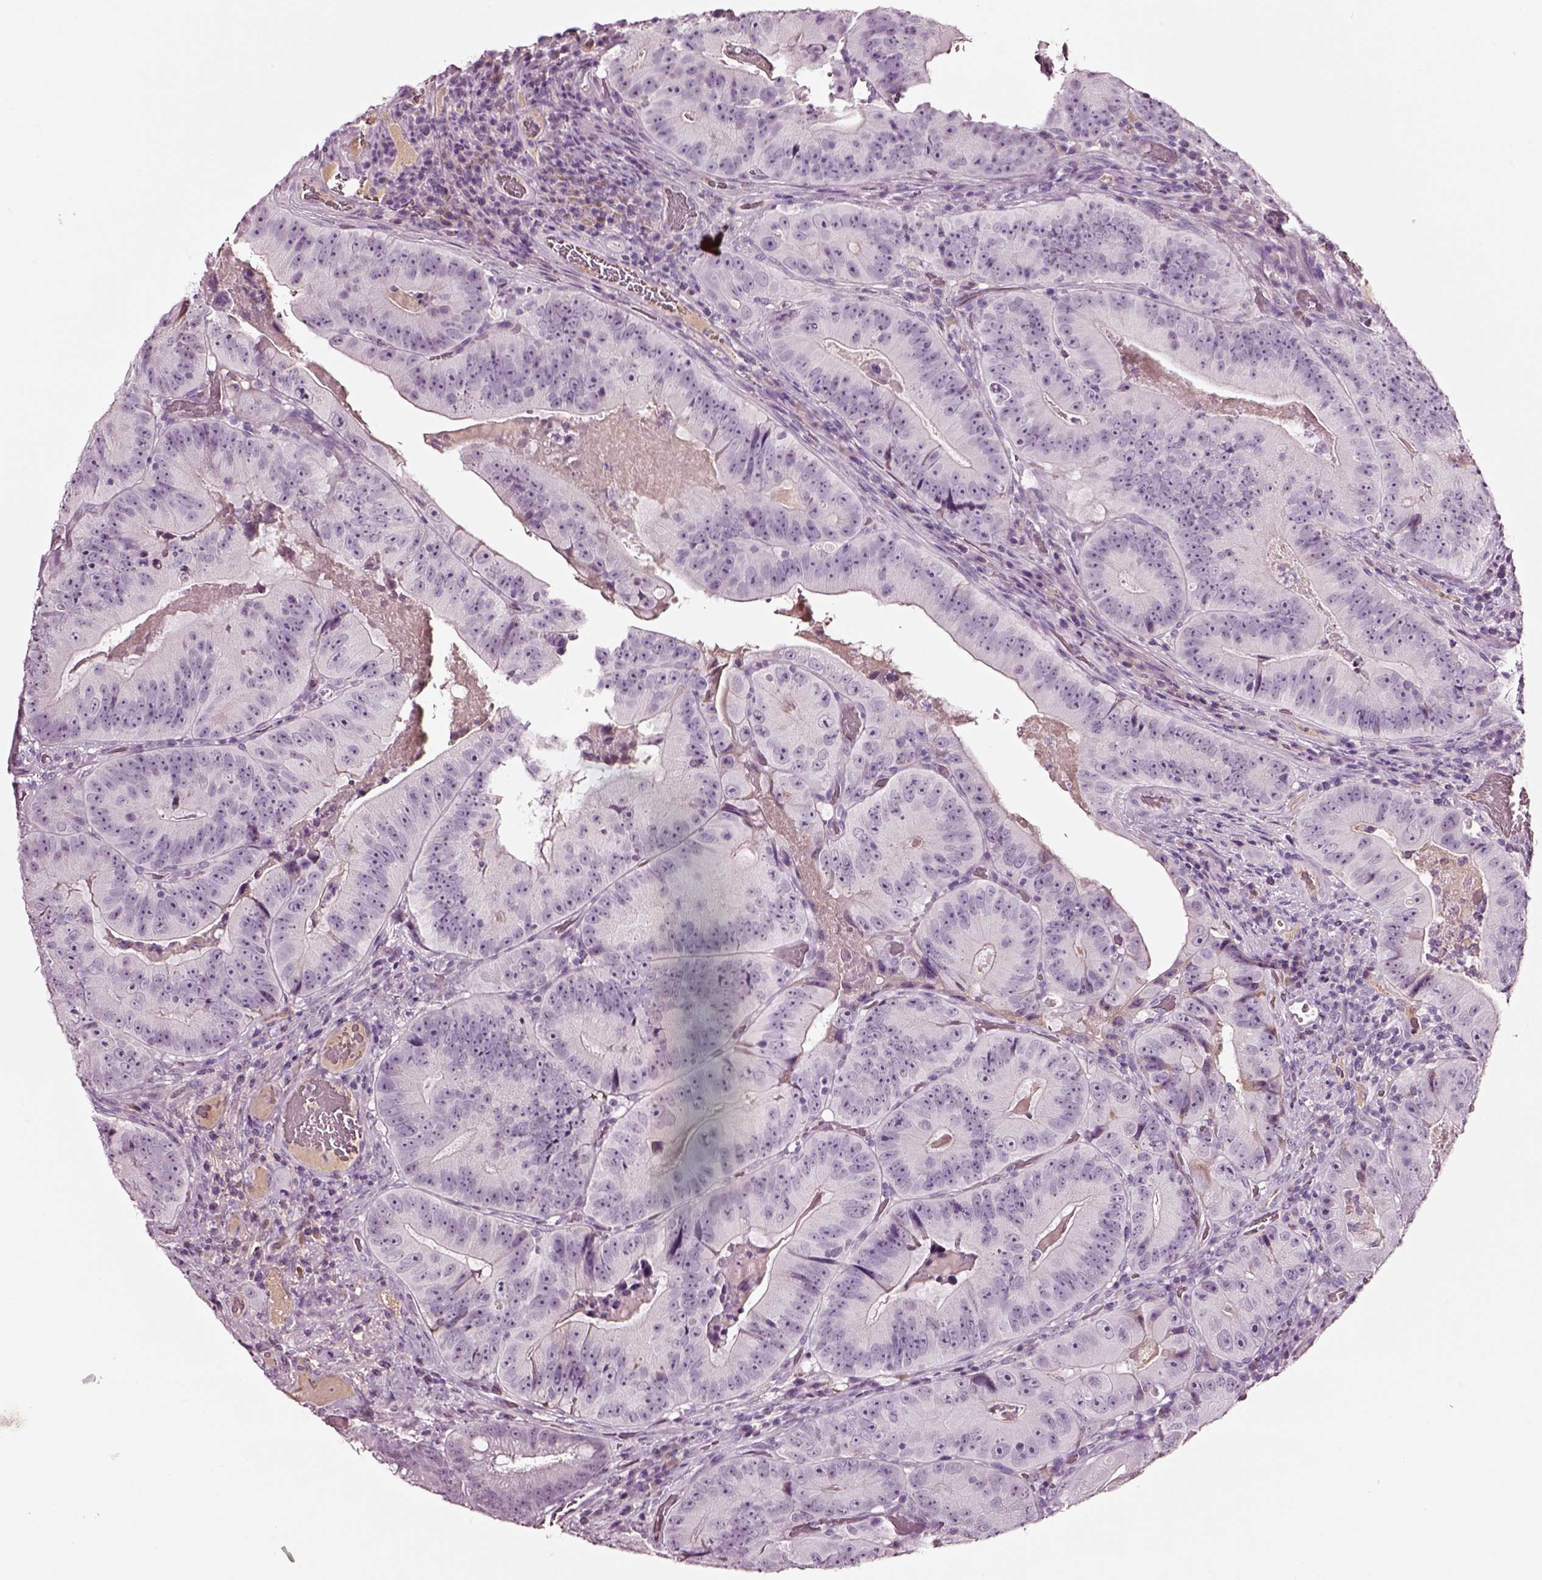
{"staining": {"intensity": "negative", "quantity": "none", "location": "none"}, "tissue": "colorectal cancer", "cell_type": "Tumor cells", "image_type": "cancer", "snomed": [{"axis": "morphology", "description": "Adenocarcinoma, NOS"}, {"axis": "topography", "description": "Colon"}], "caption": "Tumor cells show no significant protein expression in colorectal cancer.", "gene": "SMIM17", "patient": {"sex": "female", "age": 86}}